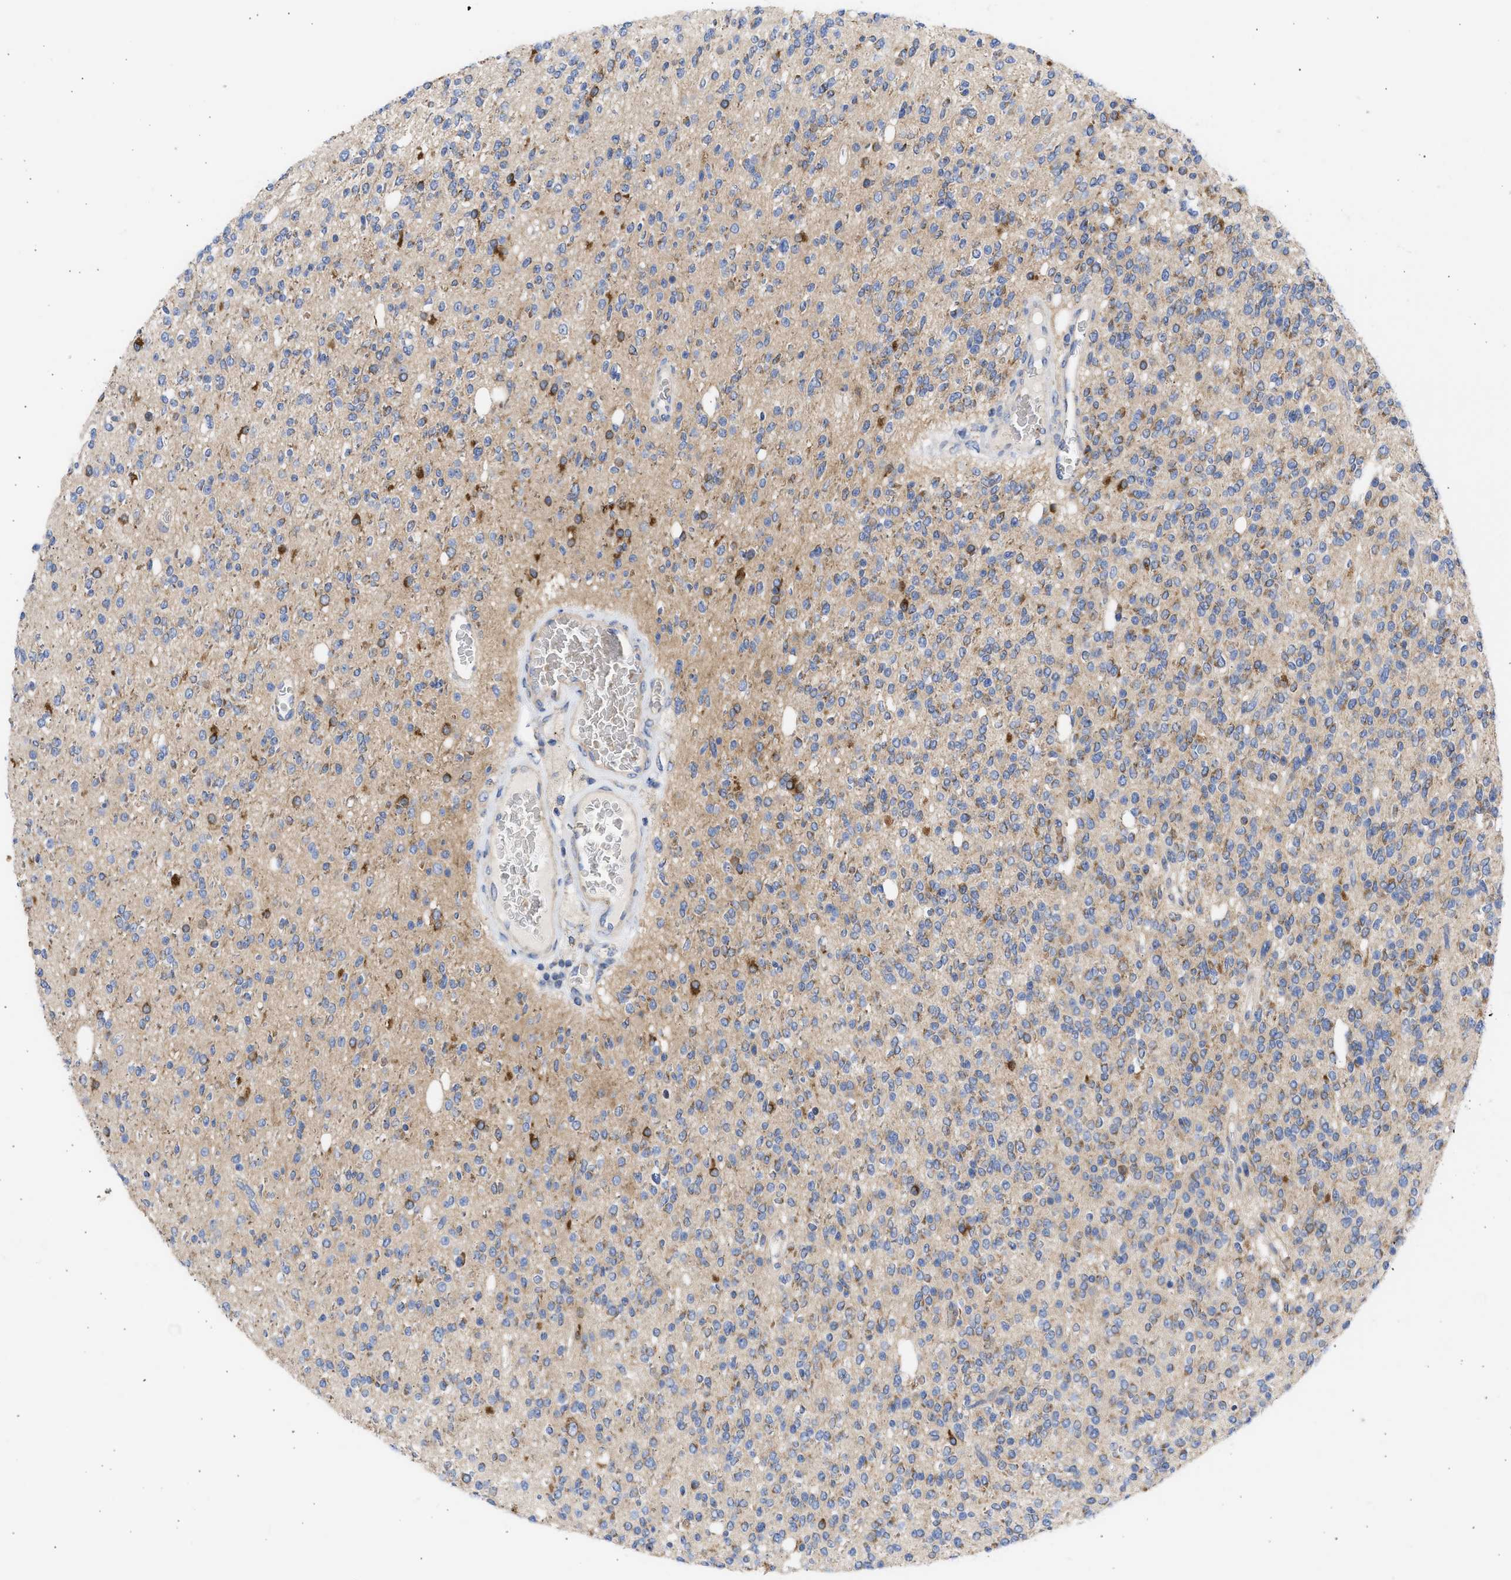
{"staining": {"intensity": "strong", "quantity": "<25%", "location": "cytoplasmic/membranous"}, "tissue": "glioma", "cell_type": "Tumor cells", "image_type": "cancer", "snomed": [{"axis": "morphology", "description": "Glioma, malignant, High grade"}, {"axis": "topography", "description": "Brain"}], "caption": "Malignant glioma (high-grade) tissue reveals strong cytoplasmic/membranous positivity in approximately <25% of tumor cells, visualized by immunohistochemistry.", "gene": "BTG3", "patient": {"sex": "male", "age": 34}}